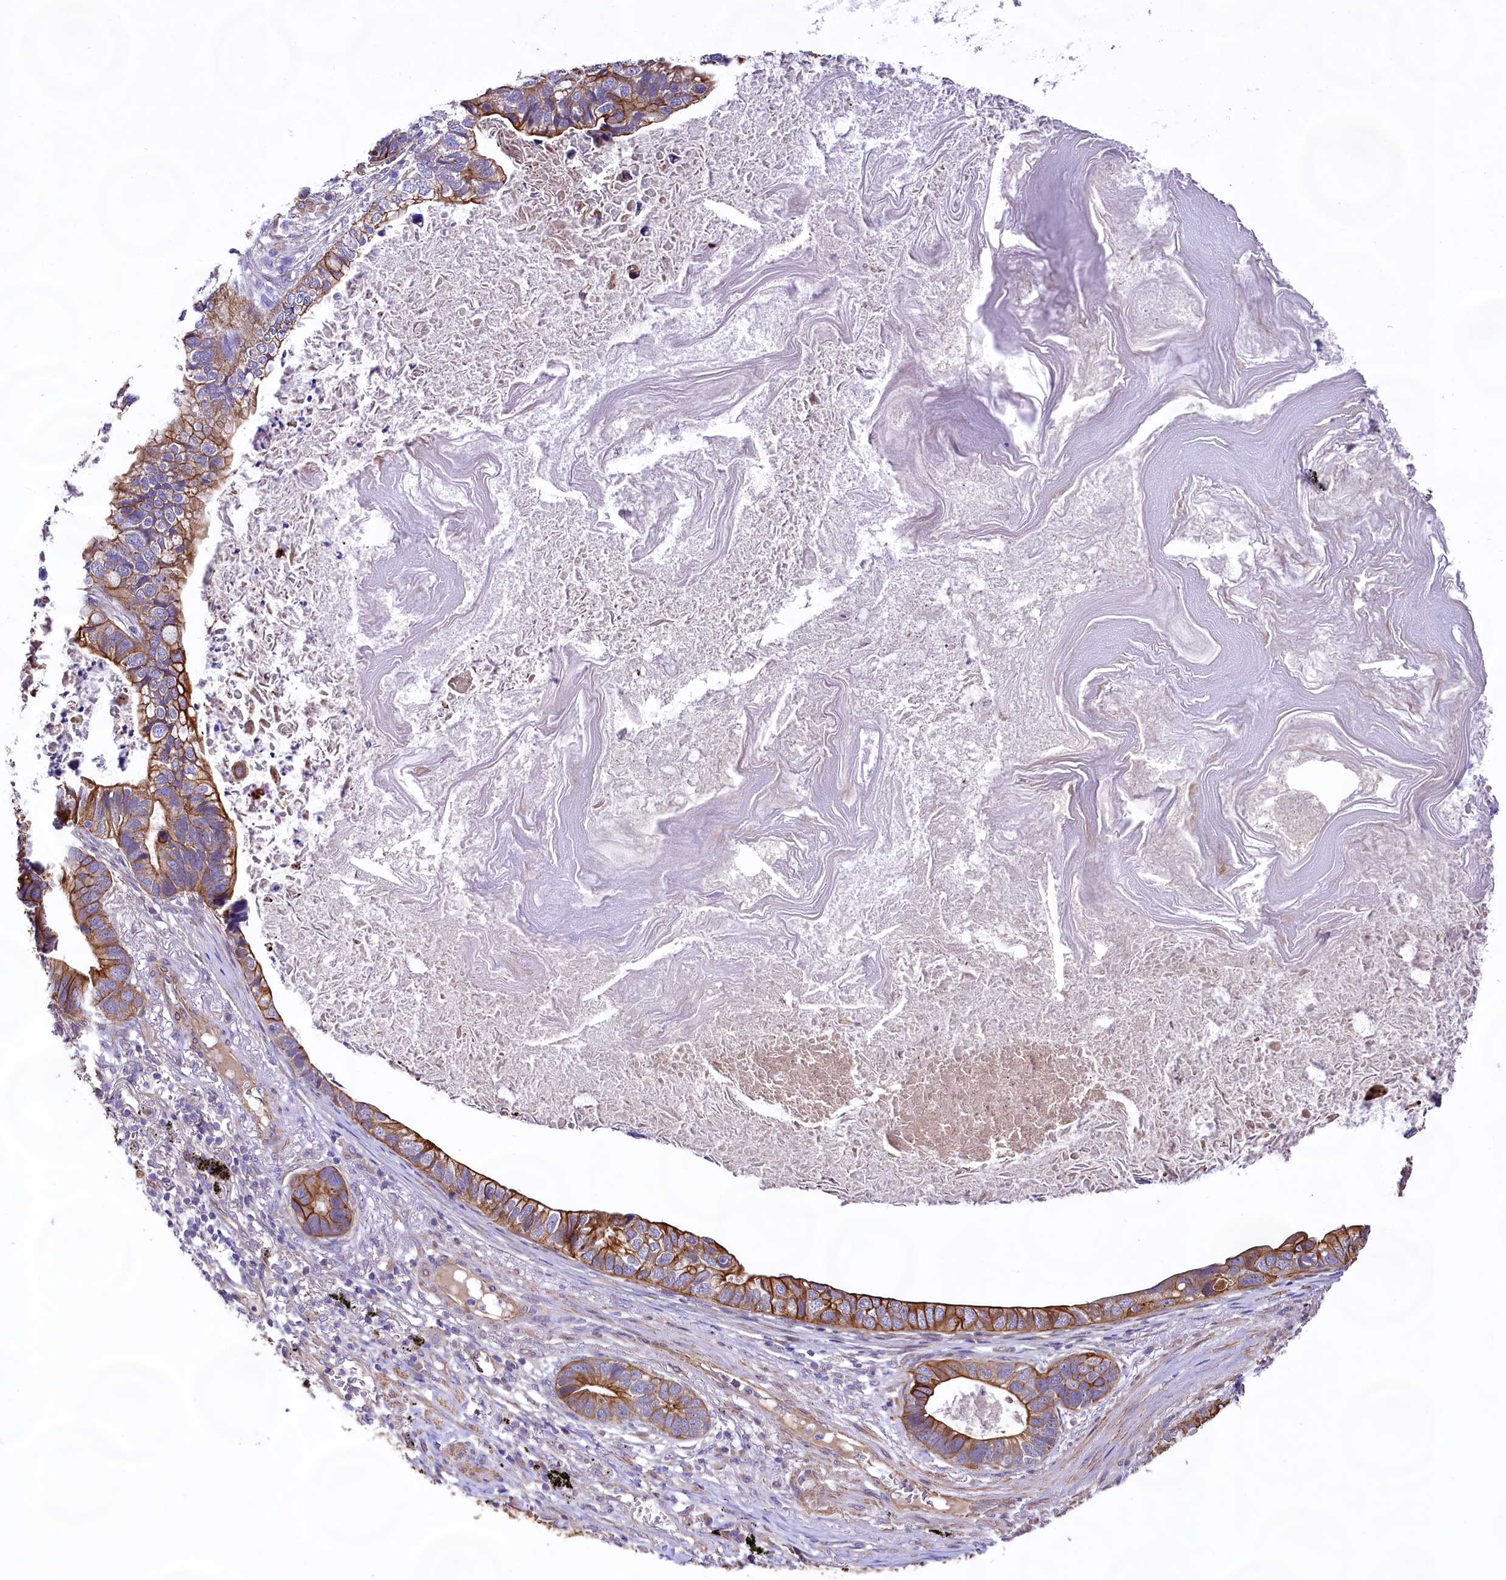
{"staining": {"intensity": "strong", "quantity": ">75%", "location": "cytoplasmic/membranous"}, "tissue": "lung cancer", "cell_type": "Tumor cells", "image_type": "cancer", "snomed": [{"axis": "morphology", "description": "Adenocarcinoma, NOS"}, {"axis": "topography", "description": "Lung"}], "caption": "Immunohistochemical staining of human lung cancer displays strong cytoplasmic/membranous protein staining in about >75% of tumor cells.", "gene": "VPS11", "patient": {"sex": "male", "age": 67}}